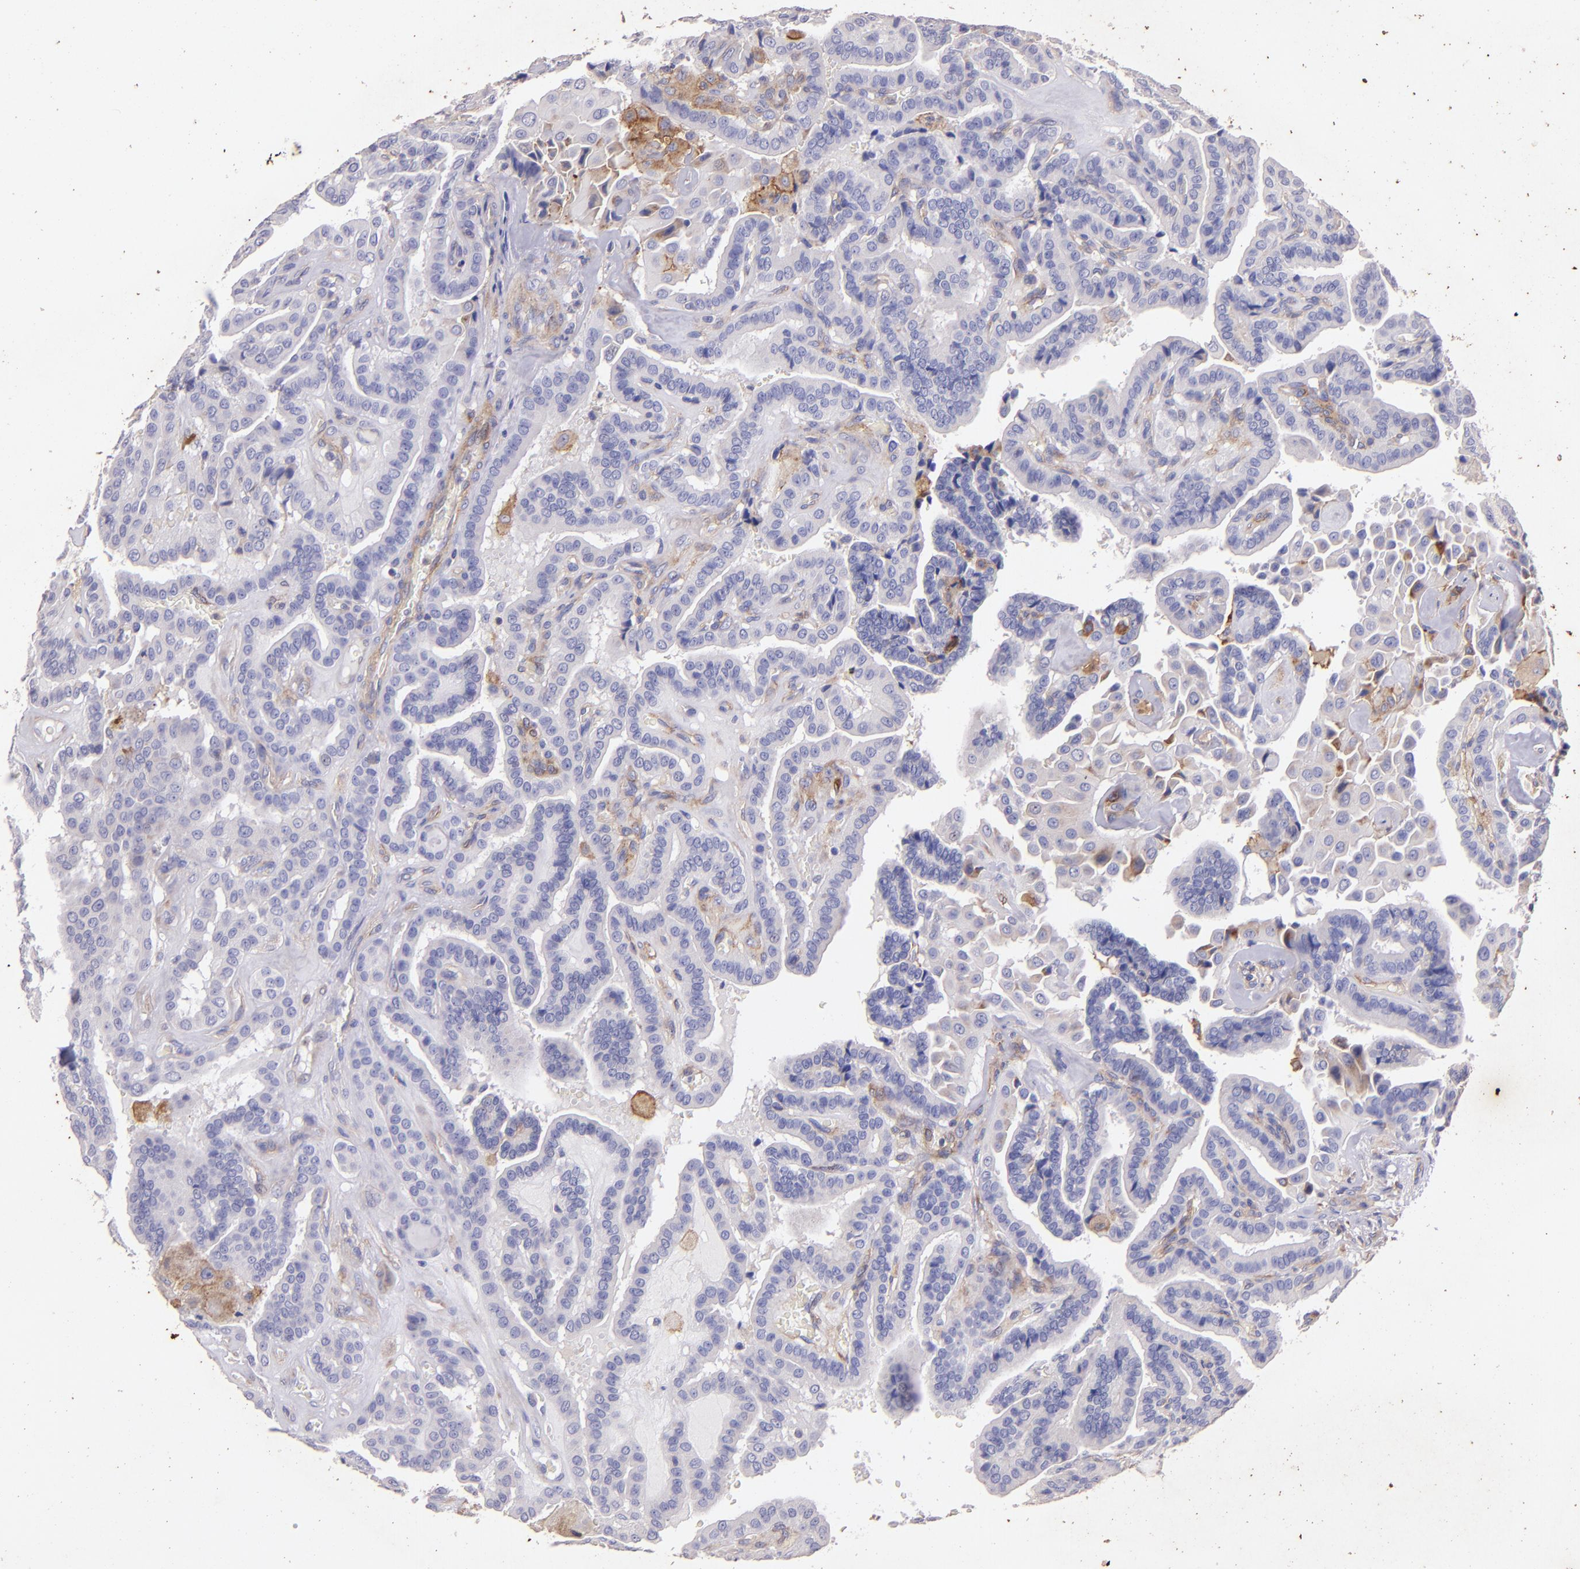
{"staining": {"intensity": "weak", "quantity": "<25%", "location": "cytoplasmic/membranous"}, "tissue": "thyroid cancer", "cell_type": "Tumor cells", "image_type": "cancer", "snomed": [{"axis": "morphology", "description": "Papillary adenocarcinoma, NOS"}, {"axis": "topography", "description": "Thyroid gland"}], "caption": "An IHC photomicrograph of papillary adenocarcinoma (thyroid) is shown. There is no staining in tumor cells of papillary adenocarcinoma (thyroid).", "gene": "RET", "patient": {"sex": "male", "age": 87}}